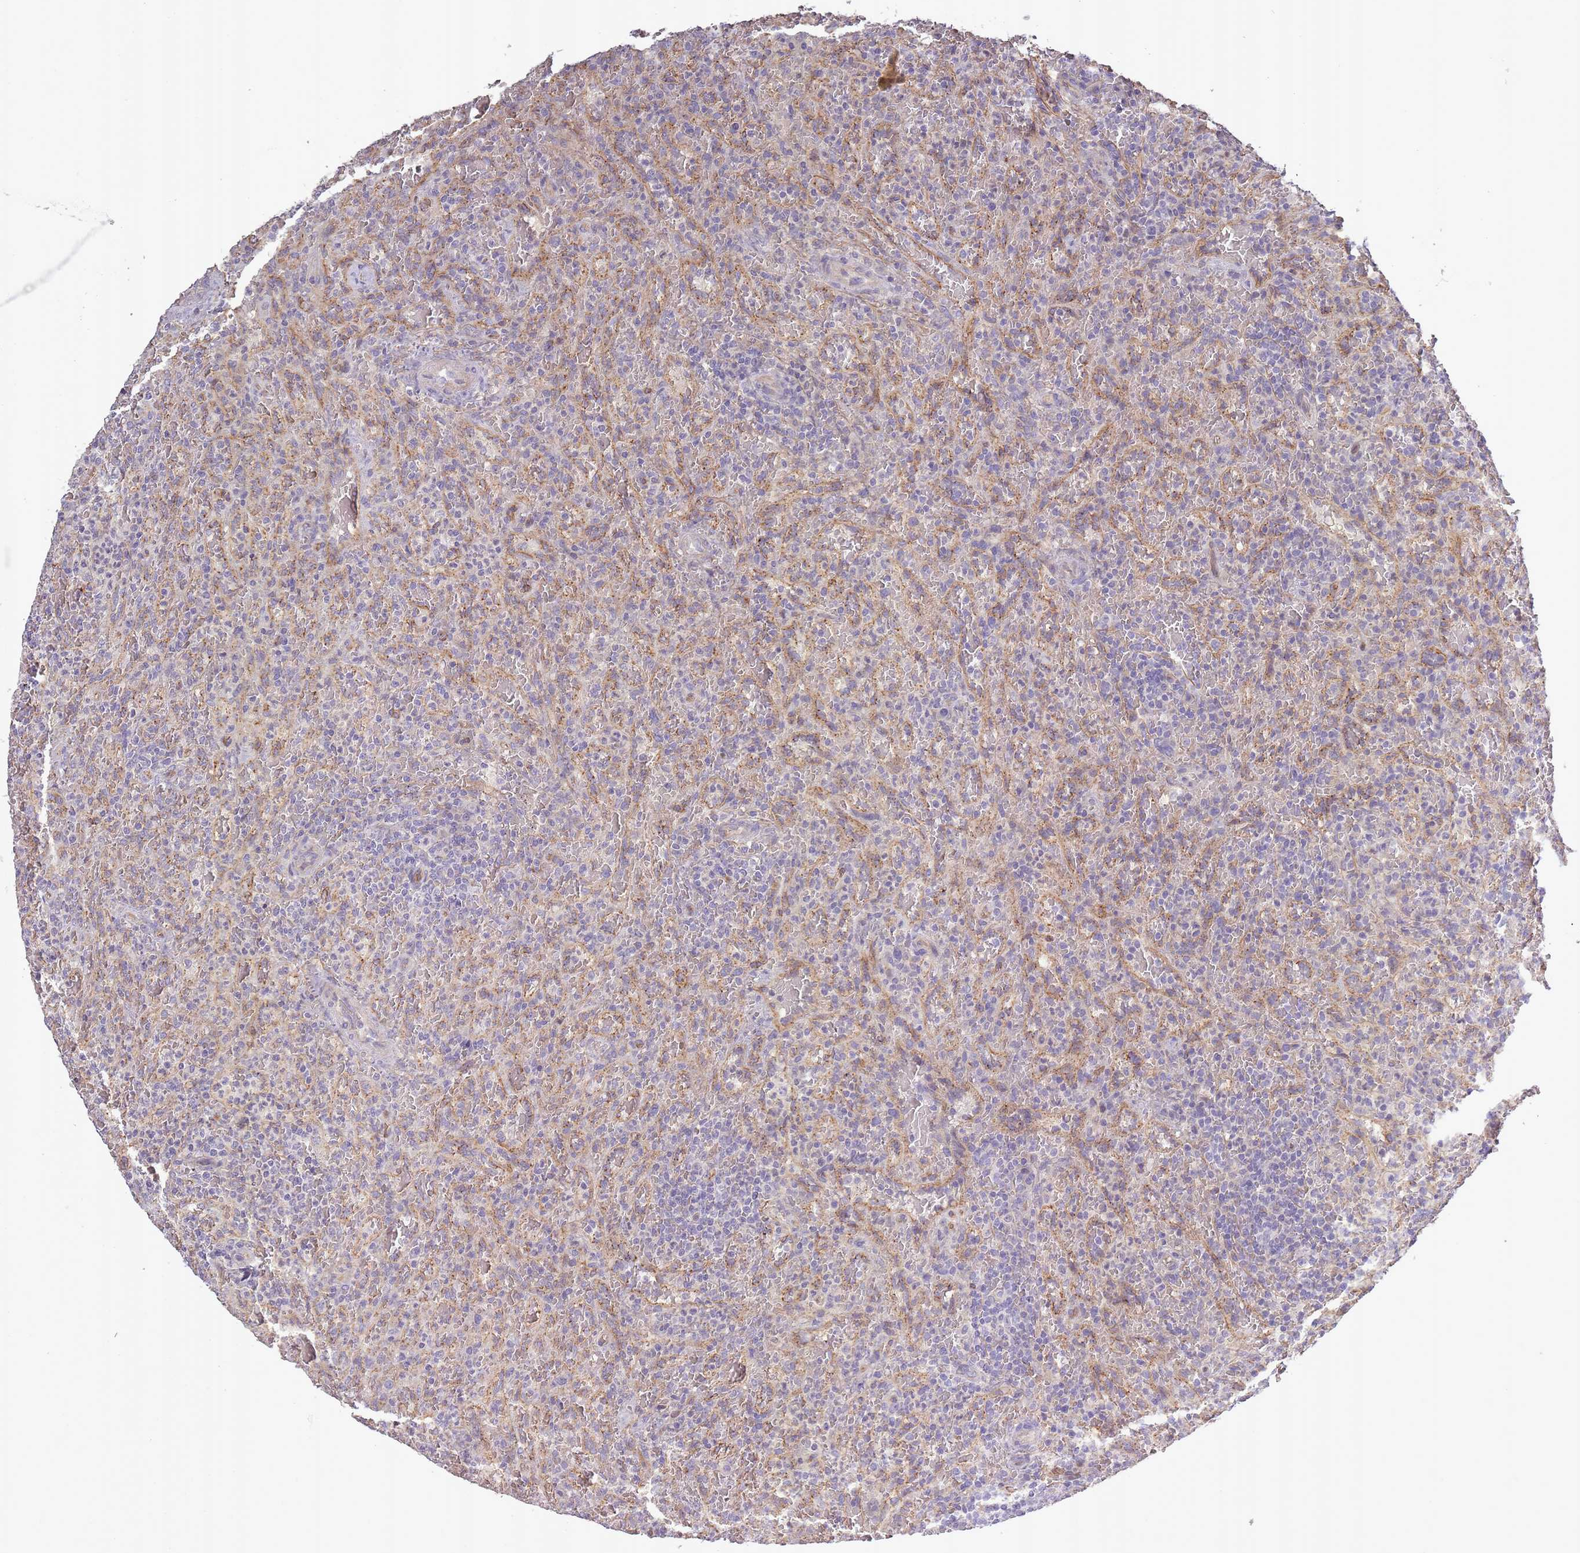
{"staining": {"intensity": "negative", "quantity": "none", "location": "none"}, "tissue": "lymphoma", "cell_type": "Tumor cells", "image_type": "cancer", "snomed": [{"axis": "morphology", "description": "Malignant lymphoma, non-Hodgkin's type, Low grade"}, {"axis": "topography", "description": "Spleen"}], "caption": "Immunohistochemical staining of human lymphoma displays no significant positivity in tumor cells.", "gene": "SLC8A2", "patient": {"sex": "female", "age": 64}}